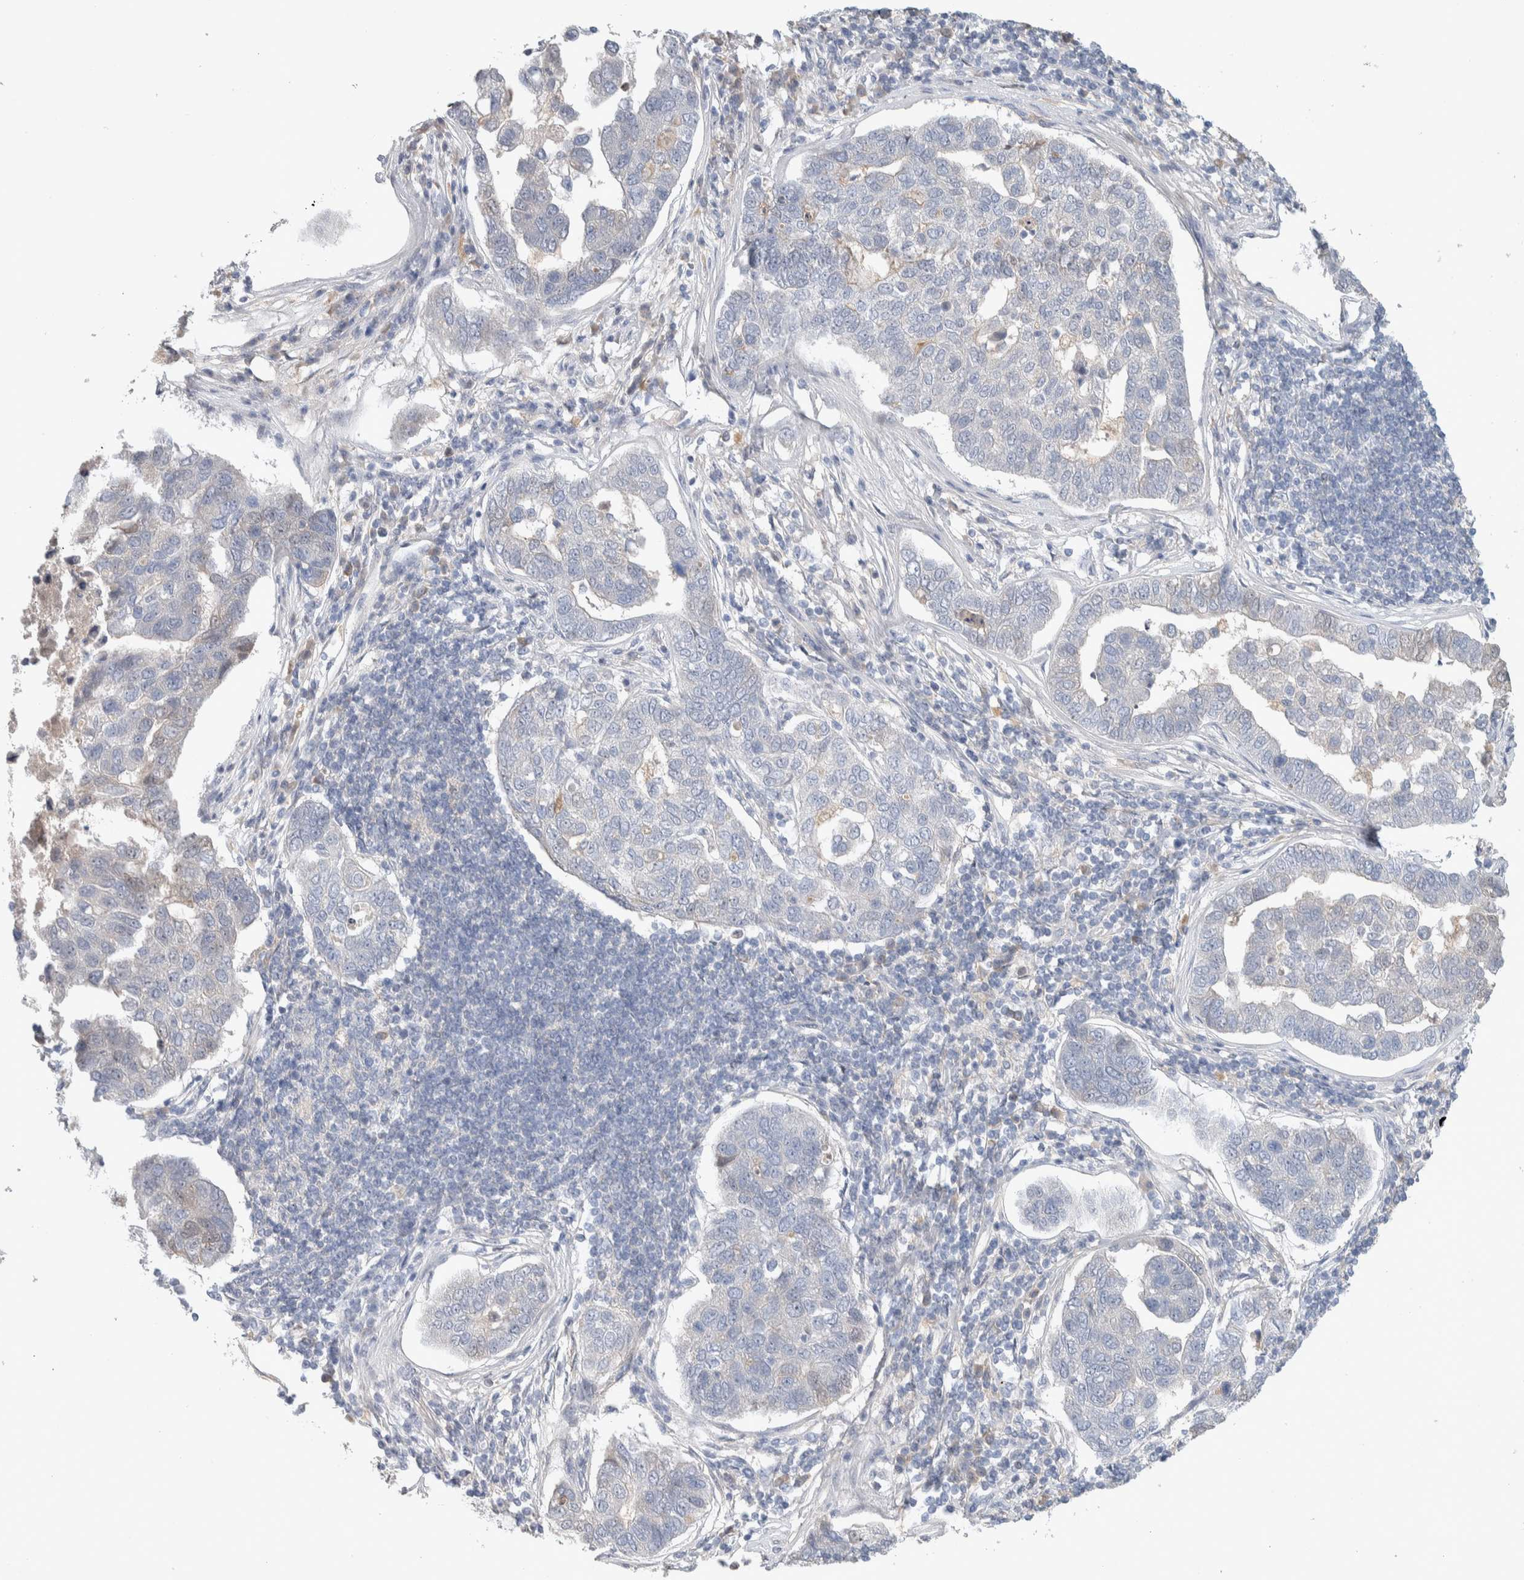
{"staining": {"intensity": "negative", "quantity": "none", "location": "none"}, "tissue": "pancreatic cancer", "cell_type": "Tumor cells", "image_type": "cancer", "snomed": [{"axis": "morphology", "description": "Adenocarcinoma, NOS"}, {"axis": "topography", "description": "Pancreas"}], "caption": "Immunohistochemical staining of human pancreatic adenocarcinoma reveals no significant staining in tumor cells.", "gene": "DEPTOR", "patient": {"sex": "female", "age": 61}}